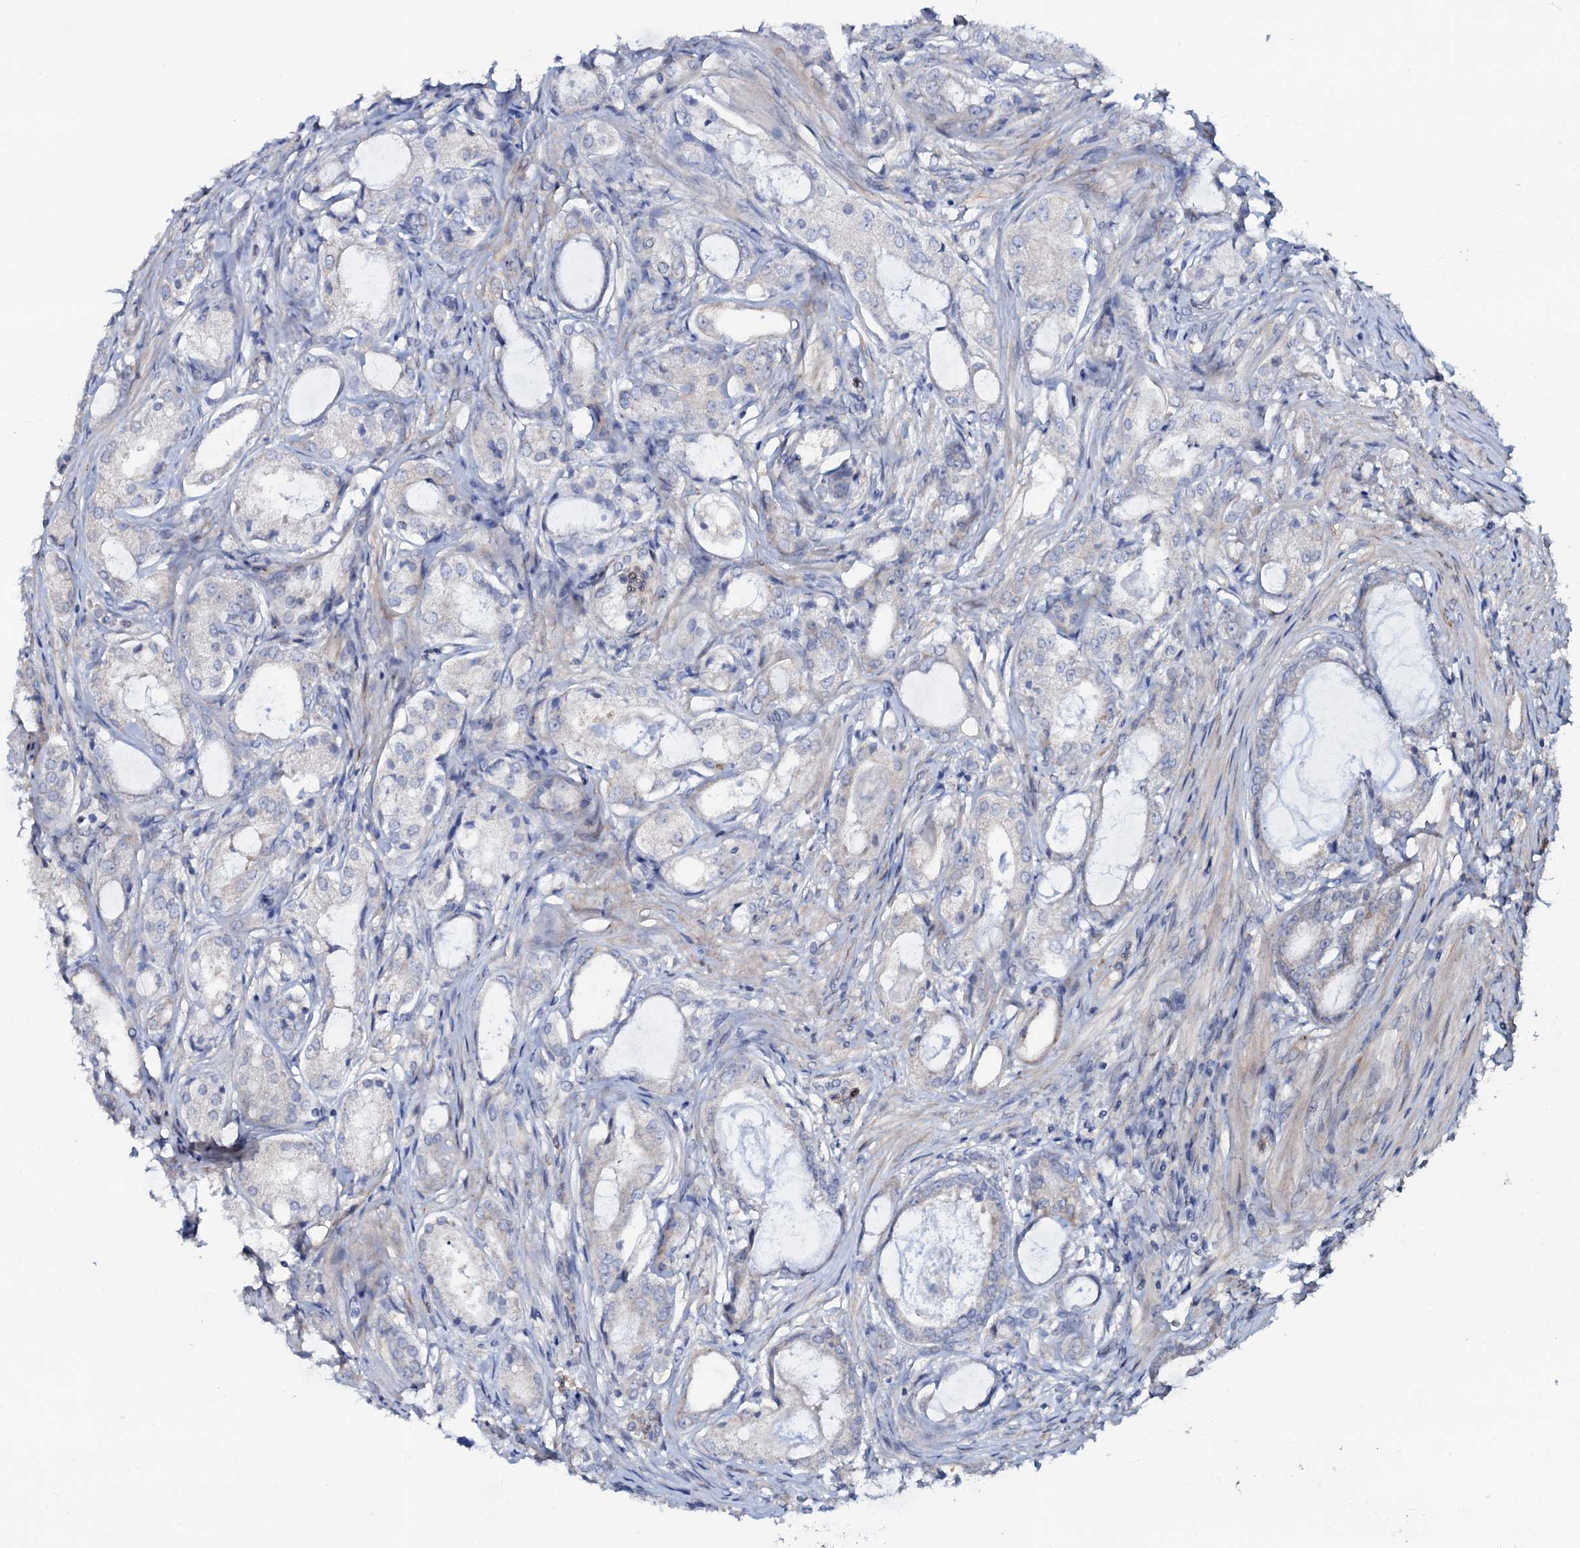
{"staining": {"intensity": "negative", "quantity": "none", "location": "none"}, "tissue": "prostate cancer", "cell_type": "Tumor cells", "image_type": "cancer", "snomed": [{"axis": "morphology", "description": "Adenocarcinoma, Low grade"}, {"axis": "topography", "description": "Prostate"}], "caption": "Tumor cells are negative for brown protein staining in low-grade adenocarcinoma (prostate).", "gene": "PPP1R3D", "patient": {"sex": "male", "age": 68}}